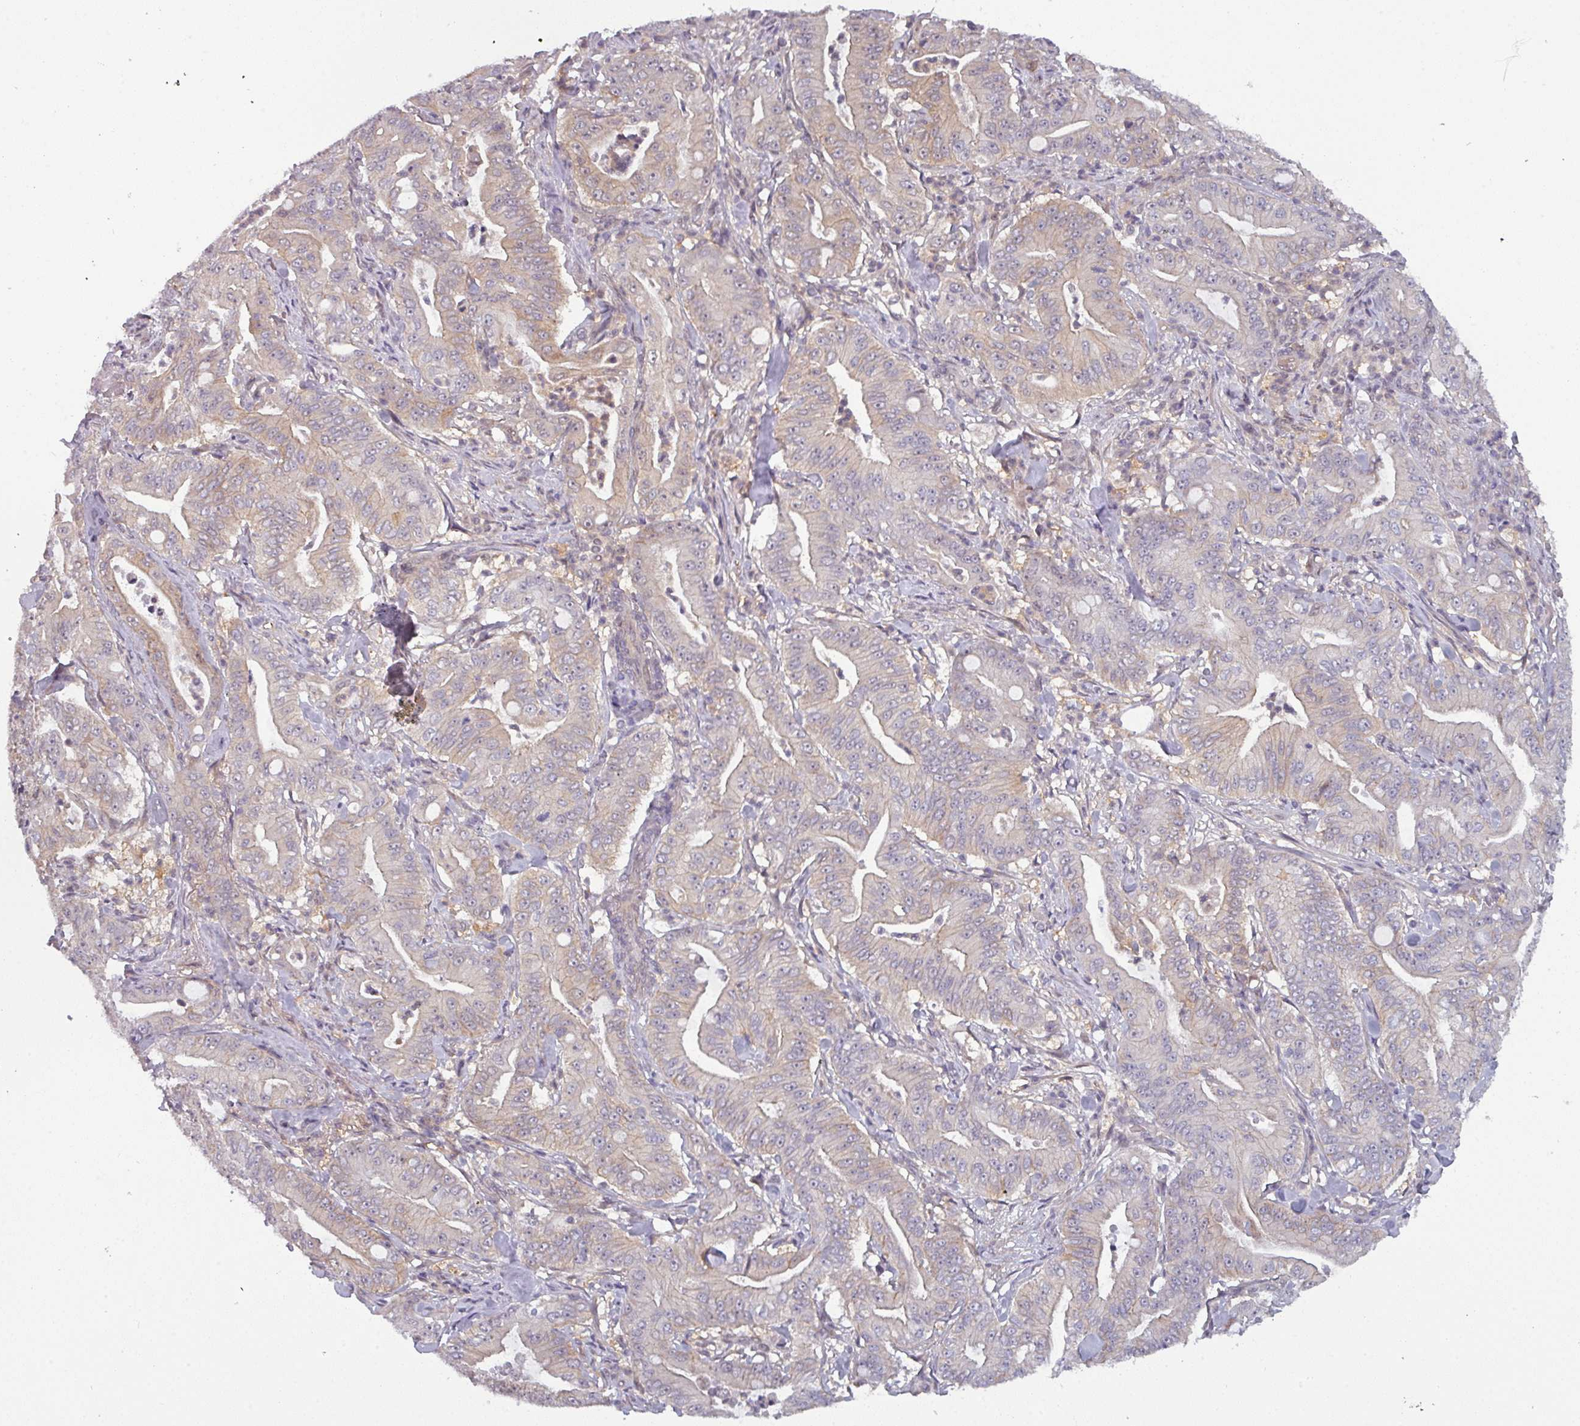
{"staining": {"intensity": "weak", "quantity": "25%-75%", "location": "cytoplasmic/membranous"}, "tissue": "pancreatic cancer", "cell_type": "Tumor cells", "image_type": "cancer", "snomed": [{"axis": "morphology", "description": "Adenocarcinoma, NOS"}, {"axis": "topography", "description": "Pancreas"}], "caption": "A histopathology image showing weak cytoplasmic/membranous positivity in about 25%-75% of tumor cells in pancreatic cancer, as visualized by brown immunohistochemical staining.", "gene": "PRAMEF12", "patient": {"sex": "male", "age": 71}}